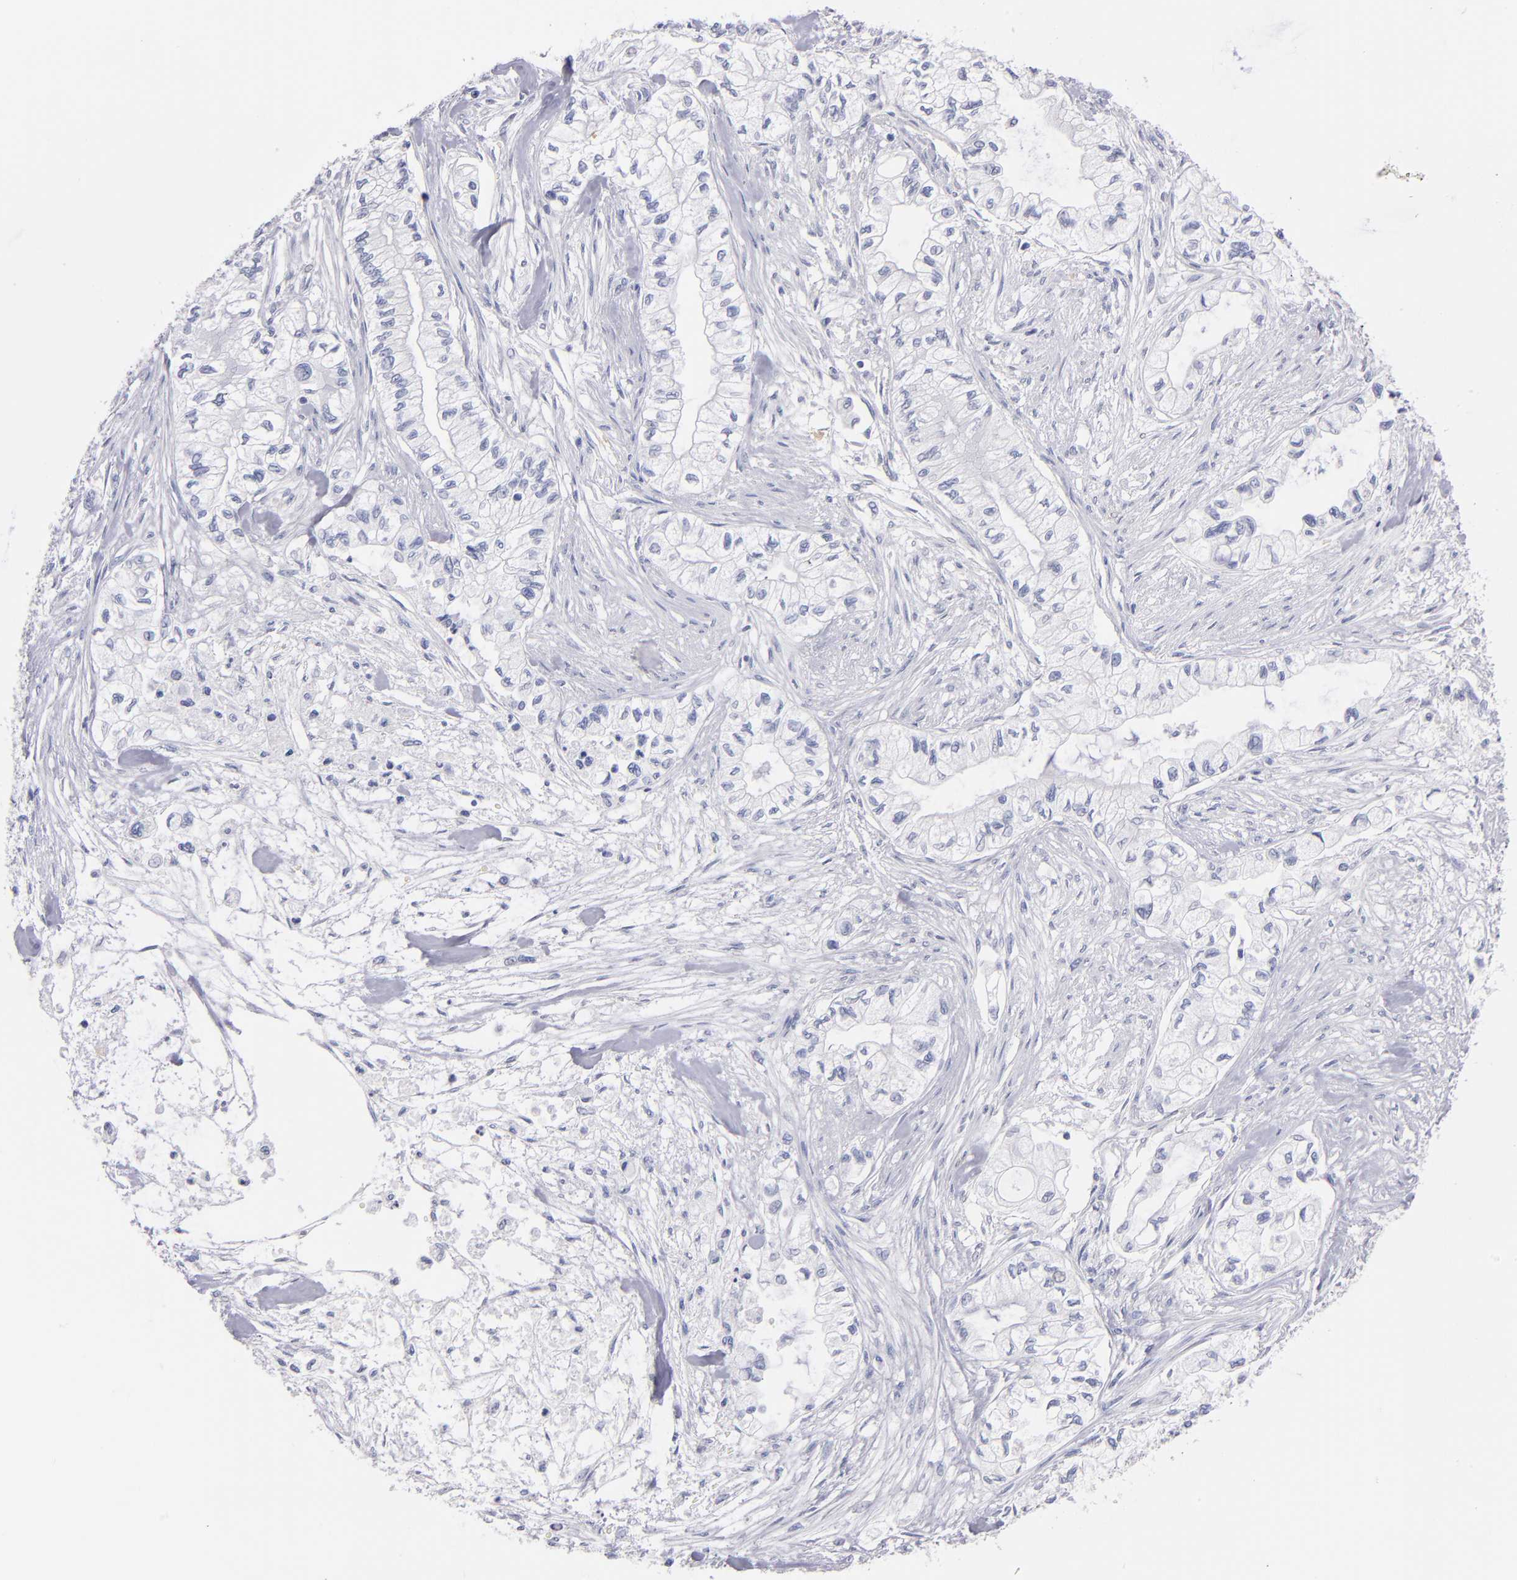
{"staining": {"intensity": "negative", "quantity": "none", "location": "none"}, "tissue": "pancreatic cancer", "cell_type": "Tumor cells", "image_type": "cancer", "snomed": [{"axis": "morphology", "description": "Adenocarcinoma, NOS"}, {"axis": "topography", "description": "Pancreas"}], "caption": "Tumor cells show no significant staining in adenocarcinoma (pancreatic).", "gene": "KIT", "patient": {"sex": "male", "age": 79}}